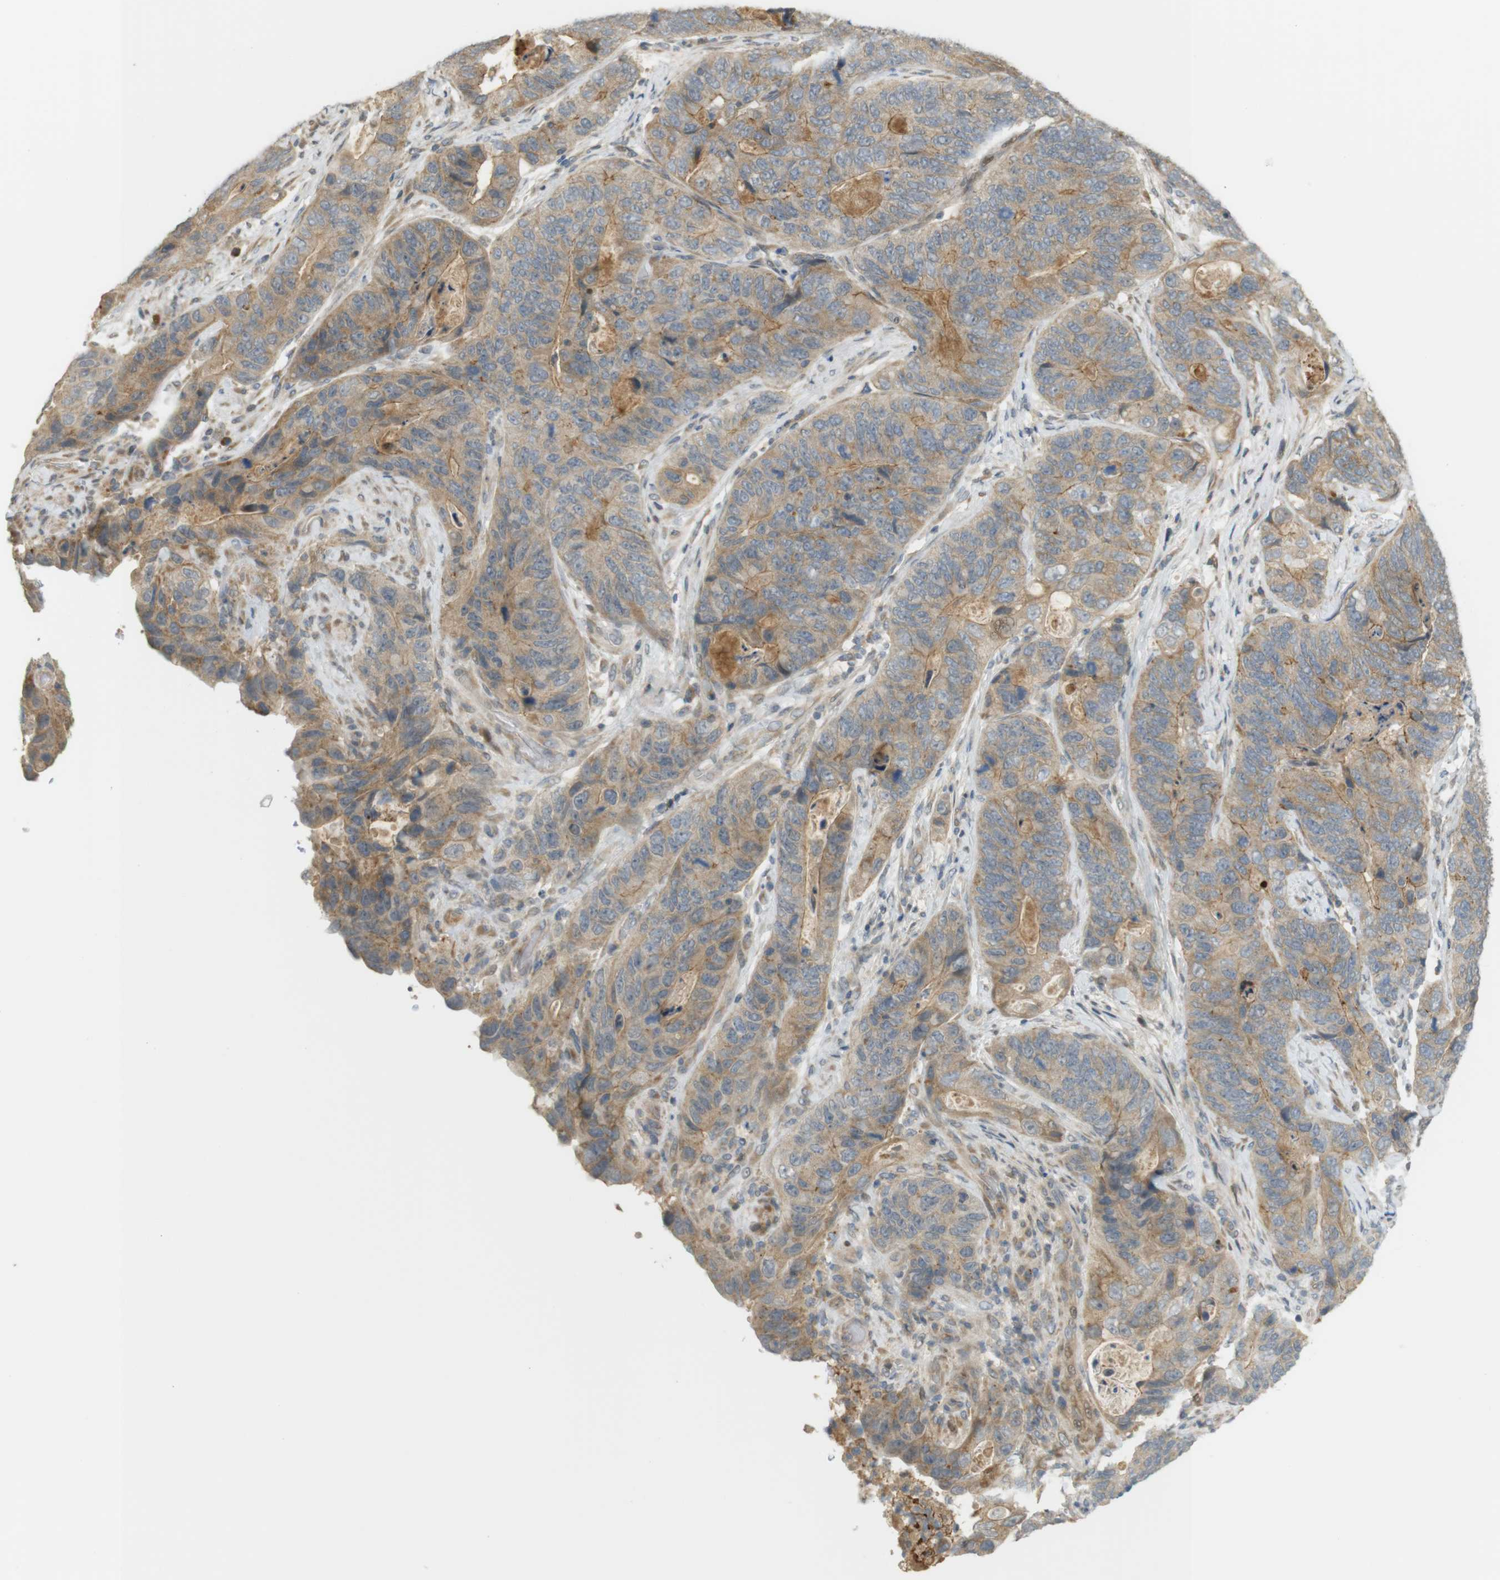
{"staining": {"intensity": "moderate", "quantity": ">75%", "location": "cytoplasmic/membranous"}, "tissue": "stomach cancer", "cell_type": "Tumor cells", "image_type": "cancer", "snomed": [{"axis": "morphology", "description": "Adenocarcinoma, NOS"}, {"axis": "topography", "description": "Stomach"}], "caption": "This is an image of immunohistochemistry (IHC) staining of stomach adenocarcinoma, which shows moderate positivity in the cytoplasmic/membranous of tumor cells.", "gene": "CLRN3", "patient": {"sex": "female", "age": 89}}